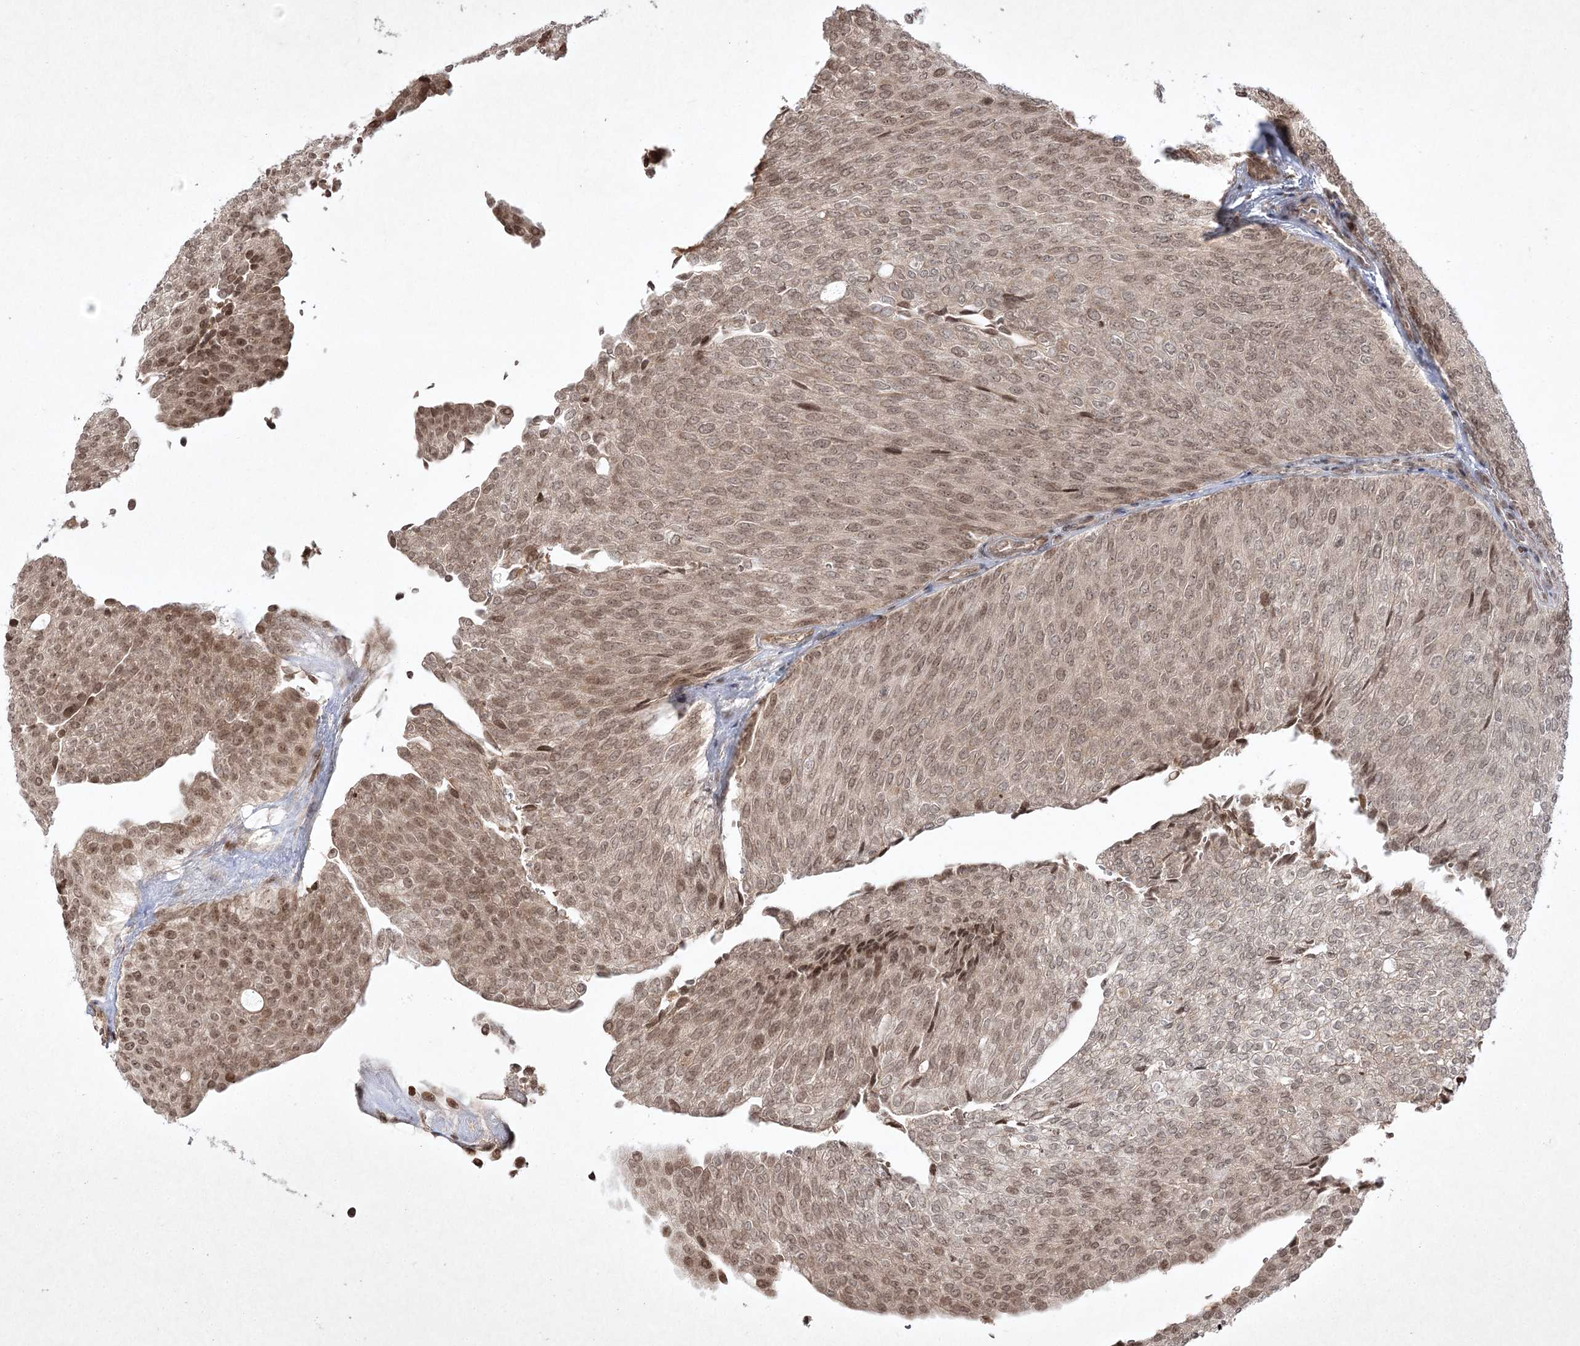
{"staining": {"intensity": "moderate", "quantity": "25%-75%", "location": "nuclear"}, "tissue": "urothelial cancer", "cell_type": "Tumor cells", "image_type": "cancer", "snomed": [{"axis": "morphology", "description": "Urothelial carcinoma, Low grade"}, {"axis": "topography", "description": "Urinary bladder"}], "caption": "Urothelial cancer stained for a protein (brown) demonstrates moderate nuclear positive expression in about 25%-75% of tumor cells.", "gene": "CARM1", "patient": {"sex": "female", "age": 79}}